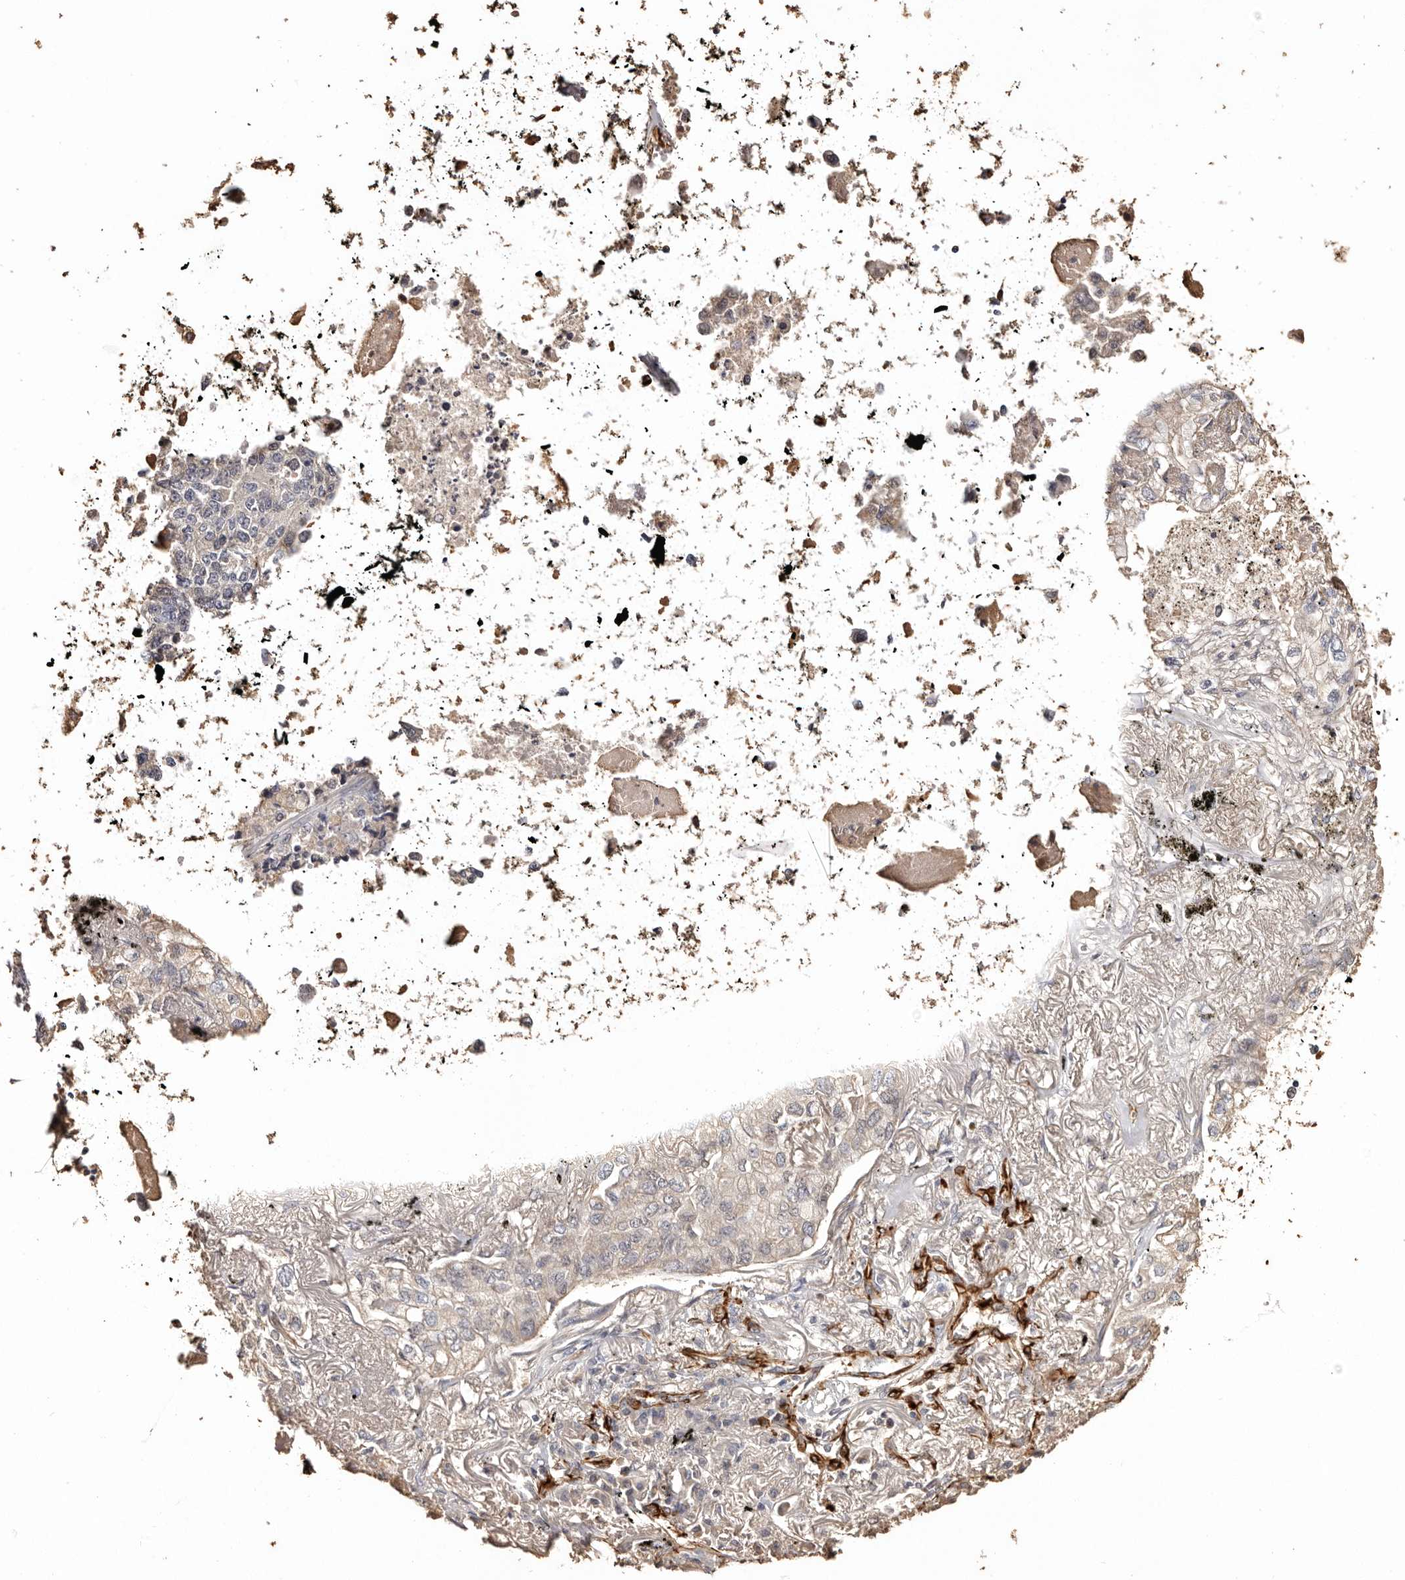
{"staining": {"intensity": "negative", "quantity": "none", "location": "none"}, "tissue": "lung cancer", "cell_type": "Tumor cells", "image_type": "cancer", "snomed": [{"axis": "morphology", "description": "Adenocarcinoma, NOS"}, {"axis": "topography", "description": "Lung"}], "caption": "IHC histopathology image of adenocarcinoma (lung) stained for a protein (brown), which shows no expression in tumor cells. Brightfield microscopy of IHC stained with DAB (brown) and hematoxylin (blue), captured at high magnification.", "gene": "ZNF557", "patient": {"sex": "male", "age": 65}}